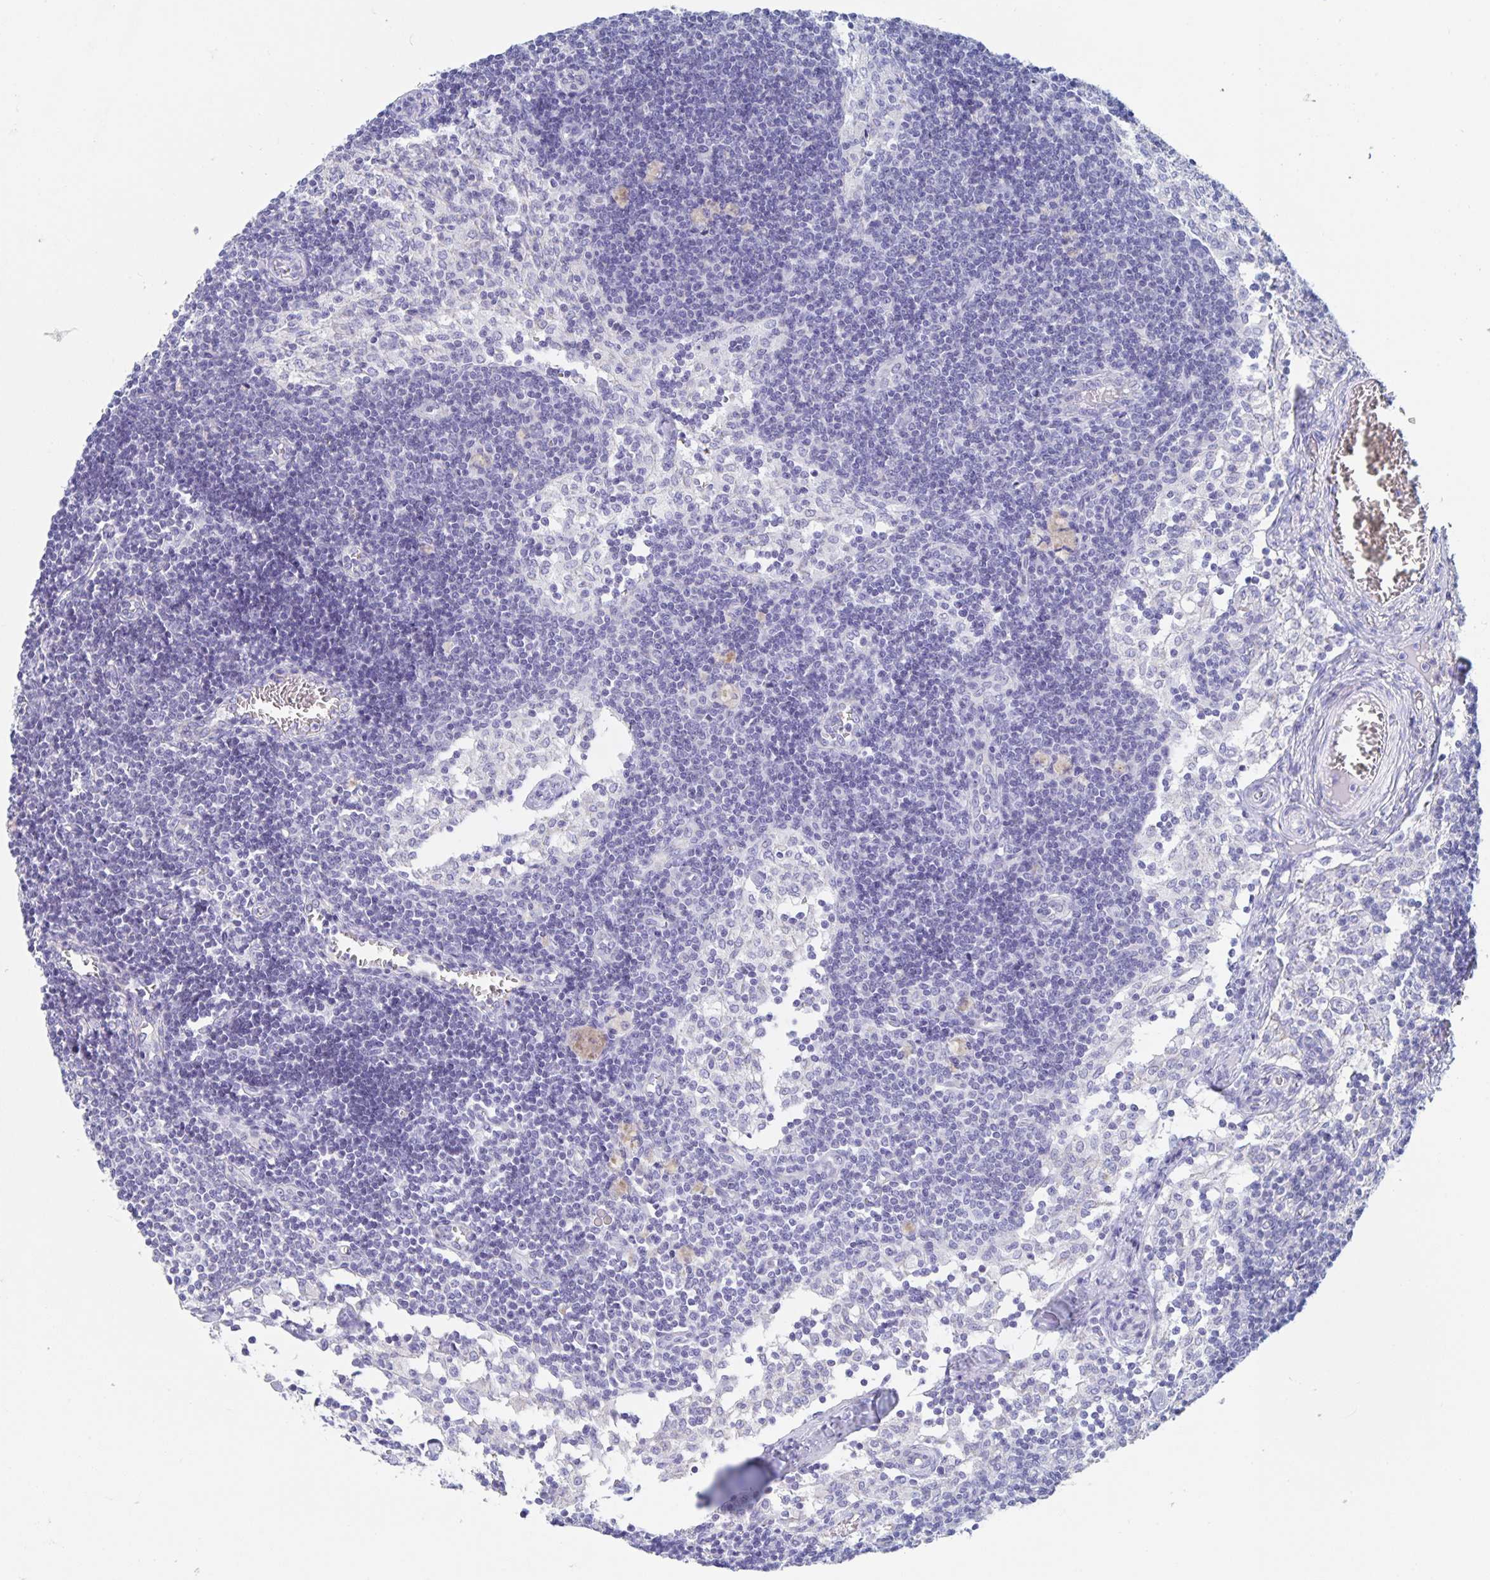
{"staining": {"intensity": "negative", "quantity": "none", "location": "none"}, "tissue": "lymph node", "cell_type": "Germinal center cells", "image_type": "normal", "snomed": [{"axis": "morphology", "description": "Normal tissue, NOS"}, {"axis": "topography", "description": "Lymph node"}], "caption": "IHC of benign lymph node shows no expression in germinal center cells.", "gene": "DMBT1", "patient": {"sex": "female", "age": 31}}